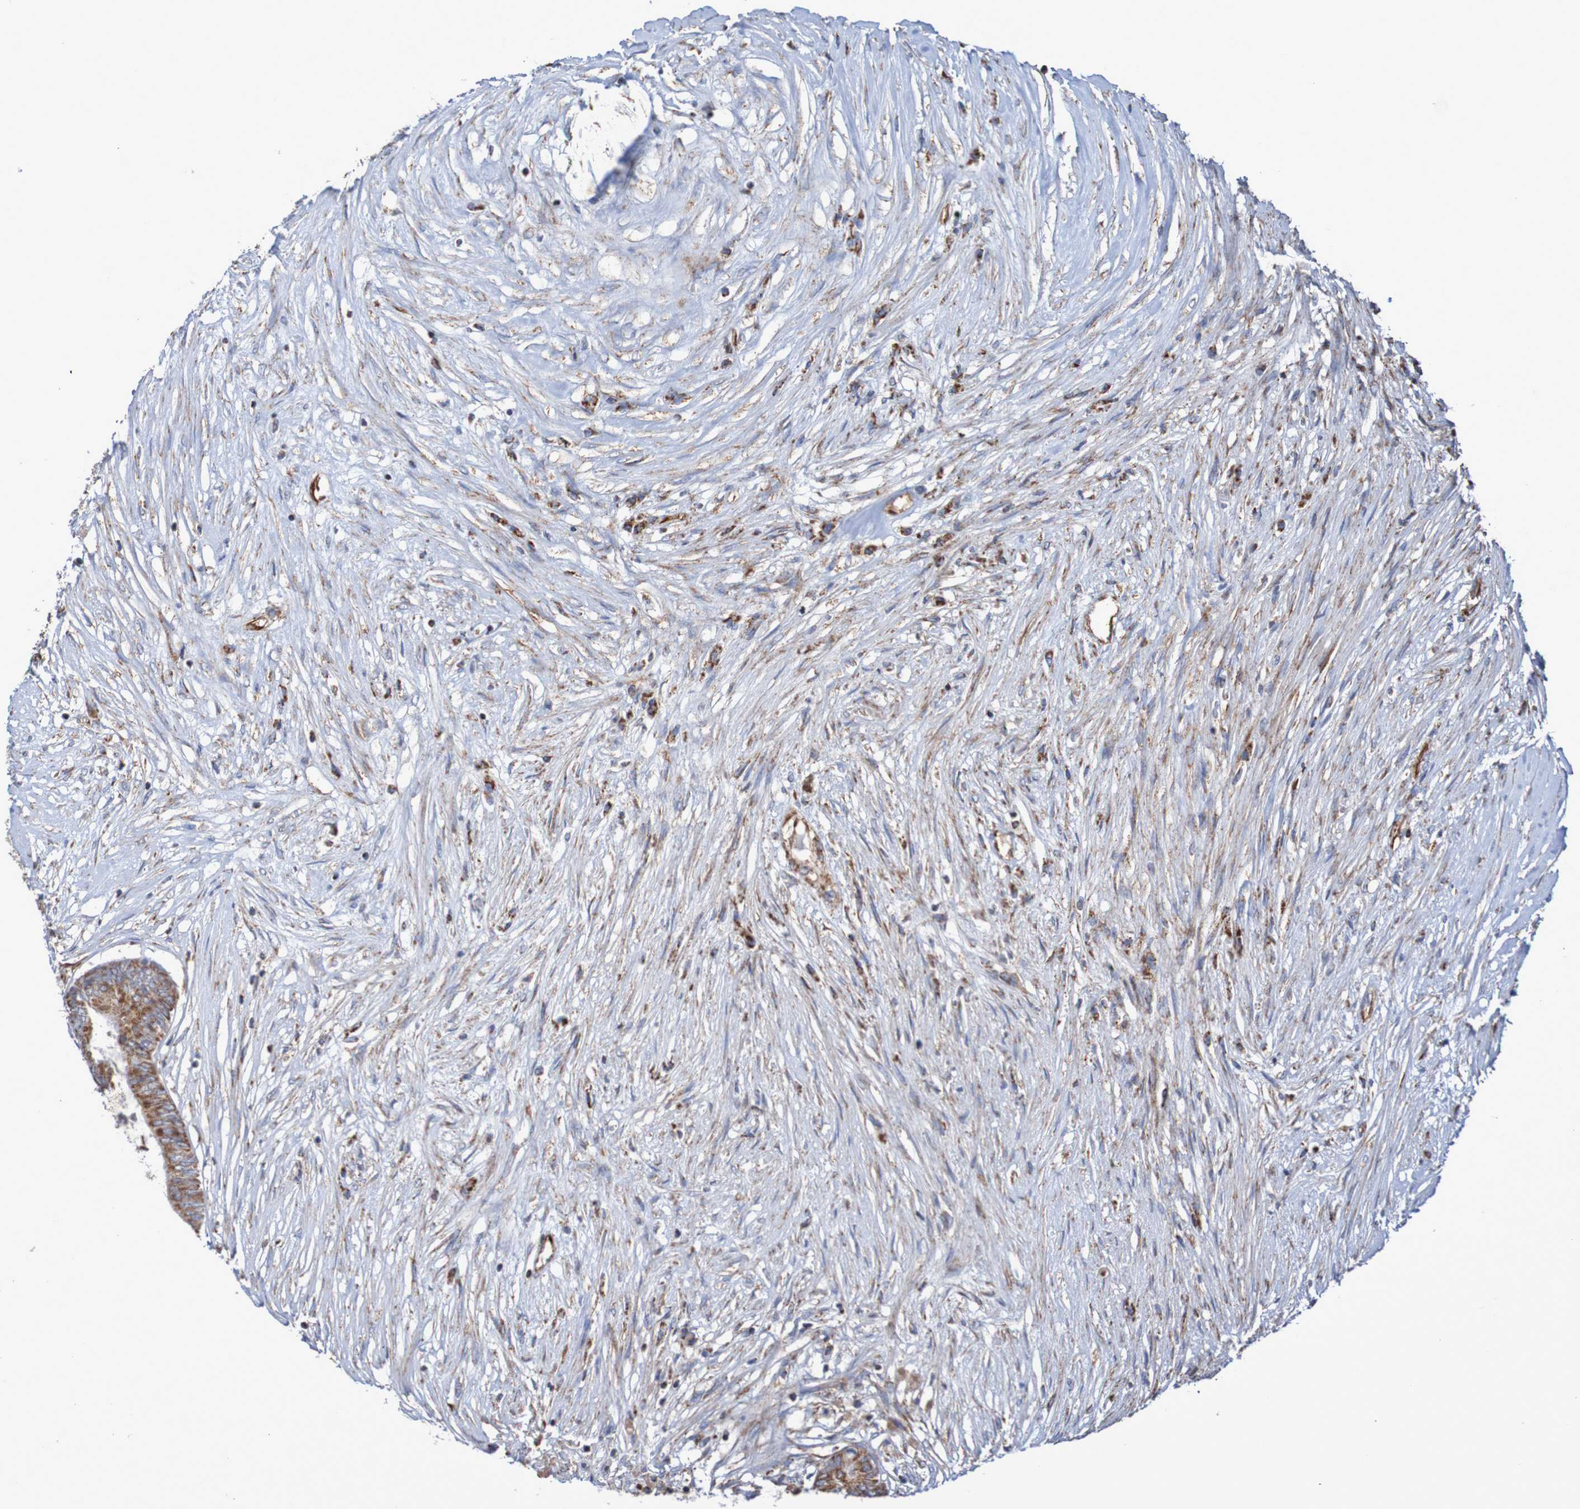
{"staining": {"intensity": "moderate", "quantity": ">75%", "location": "cytoplasmic/membranous"}, "tissue": "colorectal cancer", "cell_type": "Tumor cells", "image_type": "cancer", "snomed": [{"axis": "morphology", "description": "Adenocarcinoma, NOS"}, {"axis": "topography", "description": "Rectum"}], "caption": "Immunohistochemical staining of human colorectal cancer (adenocarcinoma) shows medium levels of moderate cytoplasmic/membranous expression in approximately >75% of tumor cells. The staining is performed using DAB (3,3'-diaminobenzidine) brown chromogen to label protein expression. The nuclei are counter-stained blue using hematoxylin.", "gene": "MMEL1", "patient": {"sex": "male", "age": 63}}